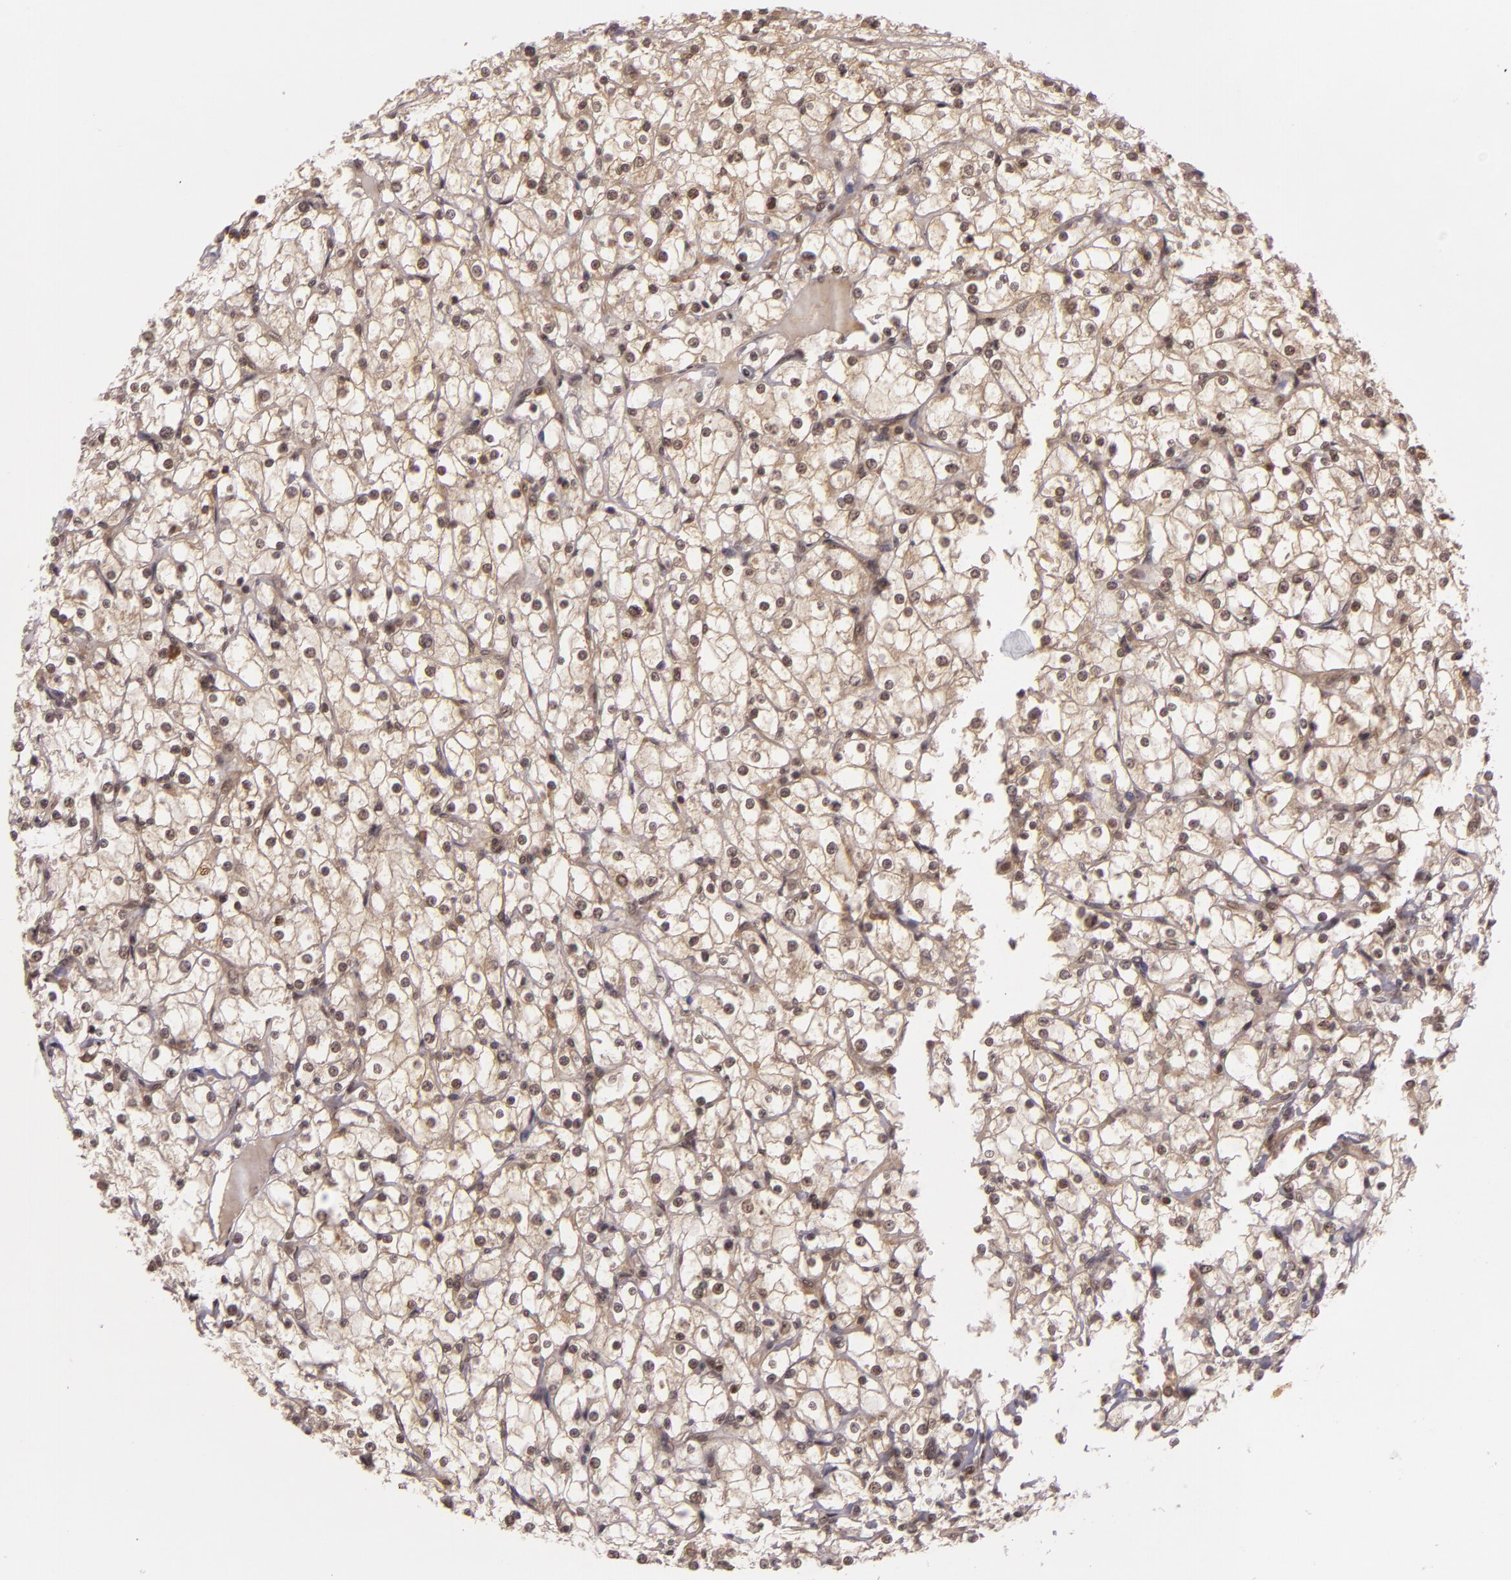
{"staining": {"intensity": "weak", "quantity": "25%-75%", "location": "nuclear"}, "tissue": "renal cancer", "cell_type": "Tumor cells", "image_type": "cancer", "snomed": [{"axis": "morphology", "description": "Adenocarcinoma, NOS"}, {"axis": "topography", "description": "Kidney"}], "caption": "There is low levels of weak nuclear positivity in tumor cells of adenocarcinoma (renal), as demonstrated by immunohistochemical staining (brown color).", "gene": "TXNRD2", "patient": {"sex": "female", "age": 73}}